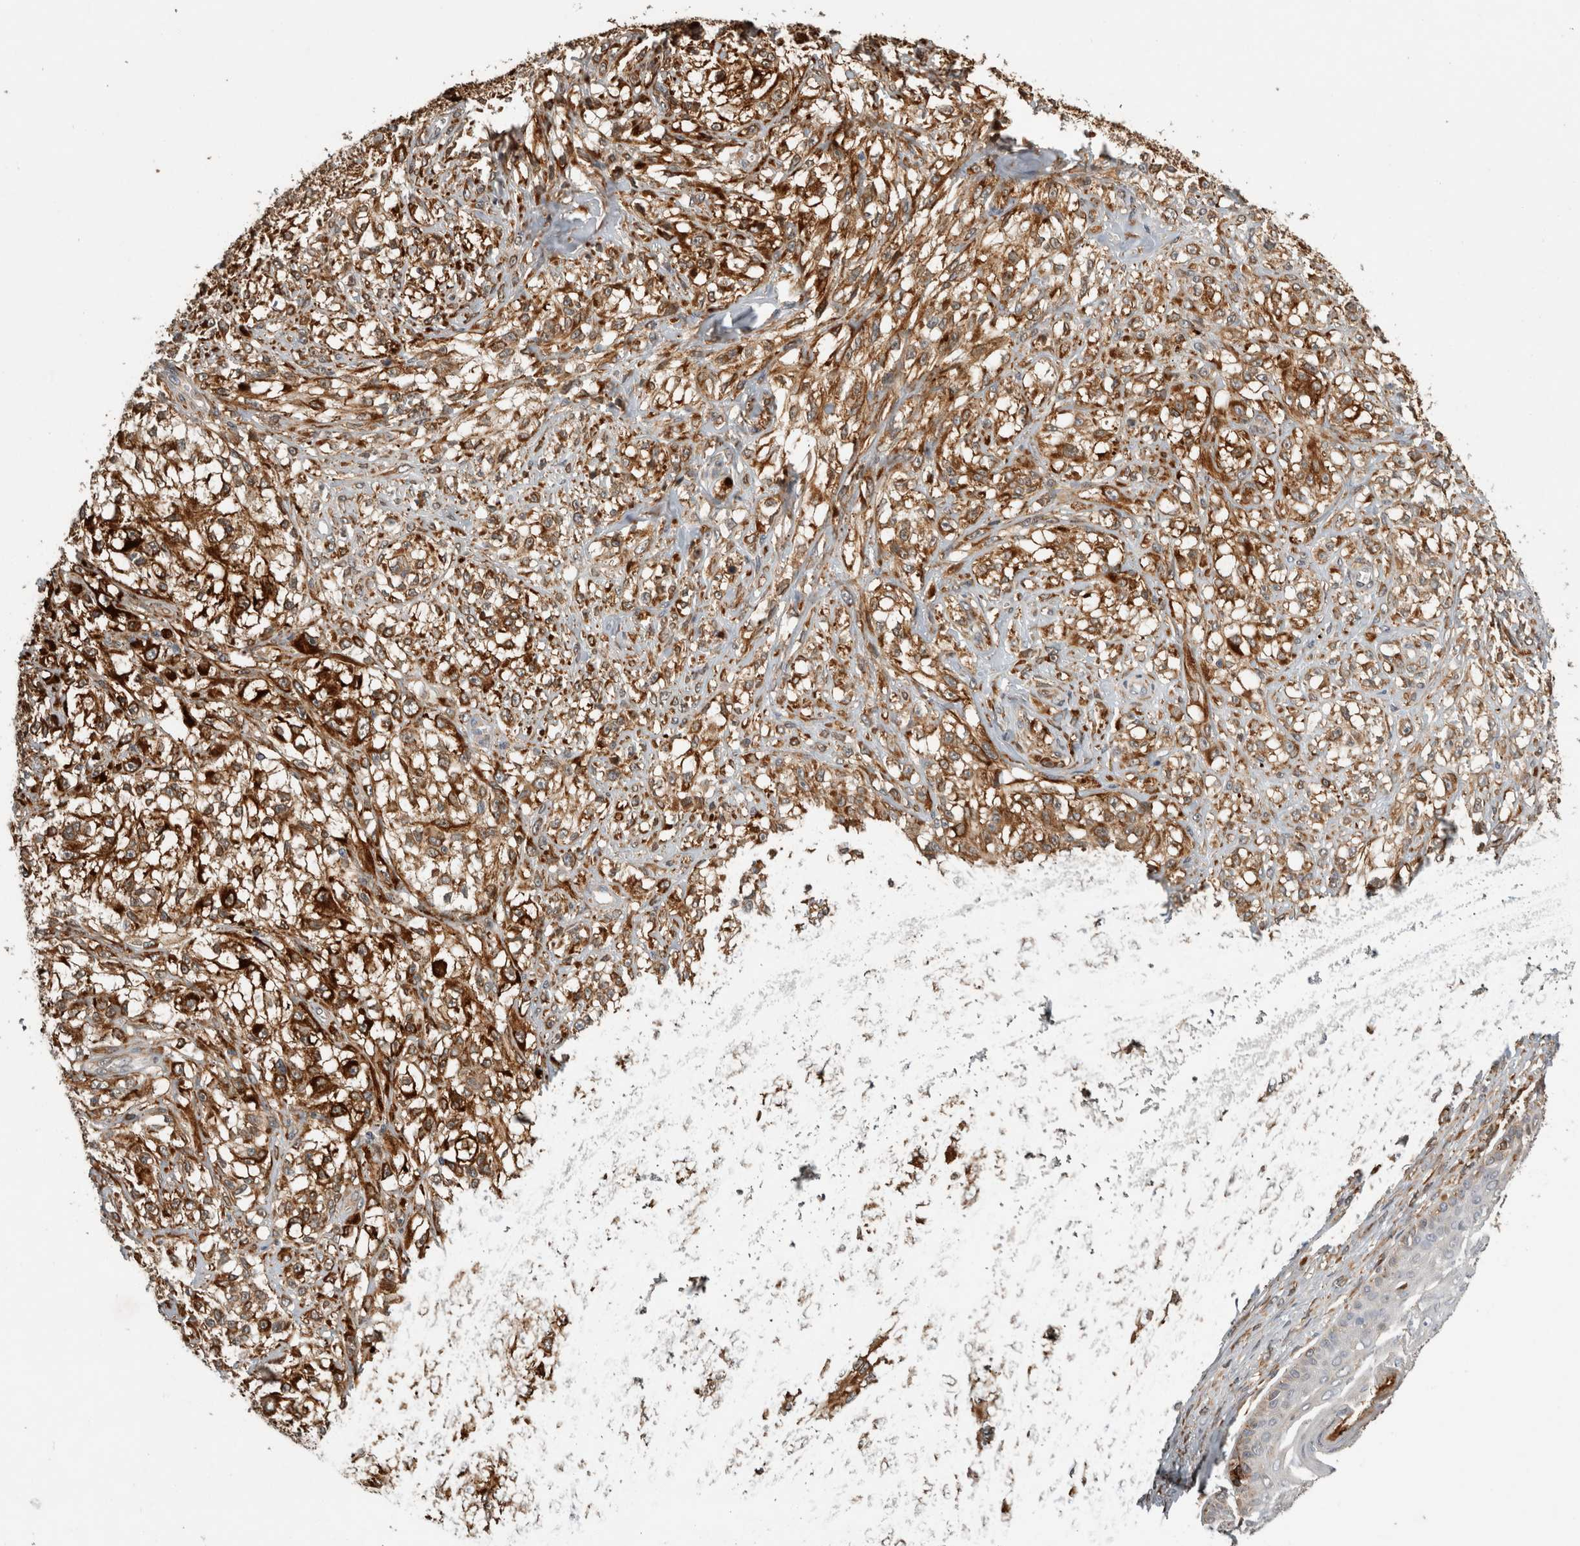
{"staining": {"intensity": "strong", "quantity": ">75%", "location": "cytoplasmic/membranous"}, "tissue": "melanoma", "cell_type": "Tumor cells", "image_type": "cancer", "snomed": [{"axis": "morphology", "description": "Malignant melanoma, NOS"}, {"axis": "topography", "description": "Skin of head"}], "caption": "Malignant melanoma stained with a protein marker displays strong staining in tumor cells.", "gene": "APOL2", "patient": {"sex": "male", "age": 83}}